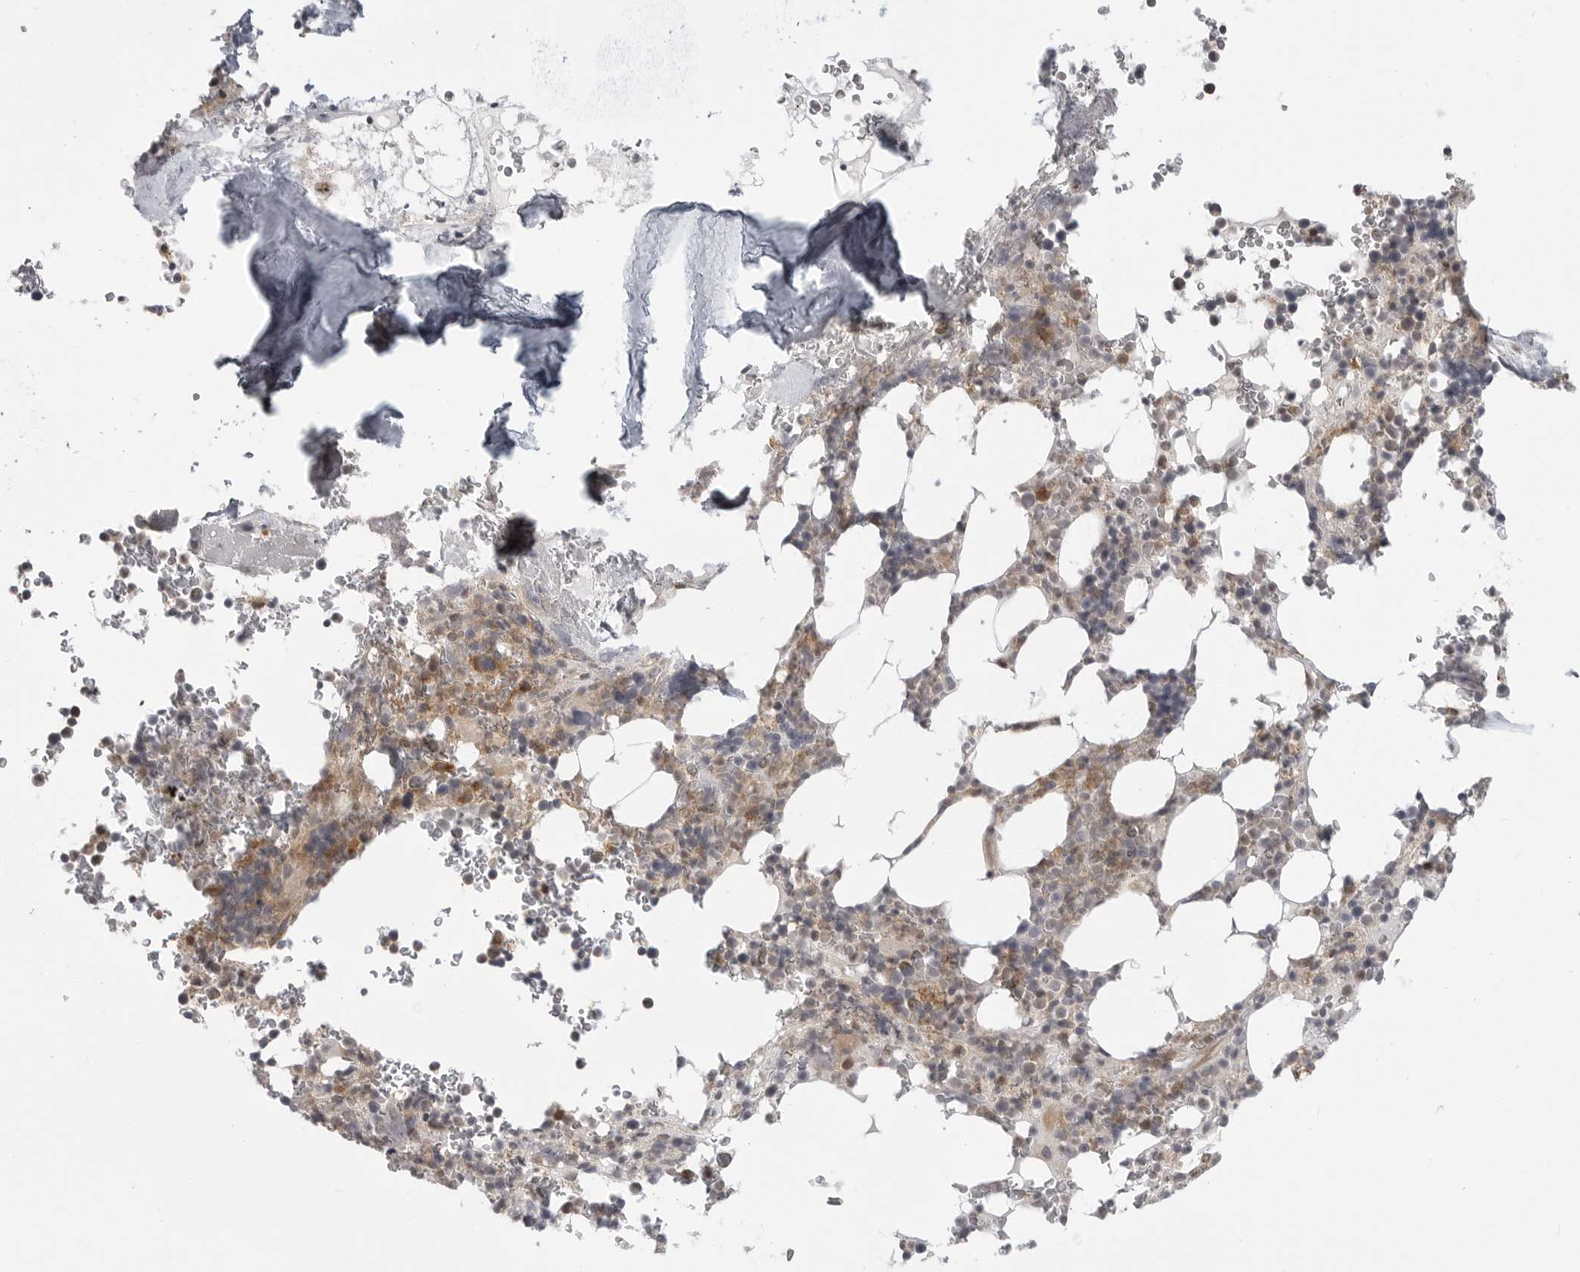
{"staining": {"intensity": "moderate", "quantity": "<25%", "location": "cytoplasmic/membranous"}, "tissue": "bone marrow", "cell_type": "Hematopoietic cells", "image_type": "normal", "snomed": [{"axis": "morphology", "description": "Normal tissue, NOS"}, {"axis": "topography", "description": "Bone marrow"}], "caption": "Moderate cytoplasmic/membranous staining is identified in about <25% of hematopoietic cells in normal bone marrow.", "gene": "IFNGR1", "patient": {"sex": "male", "age": 58}}